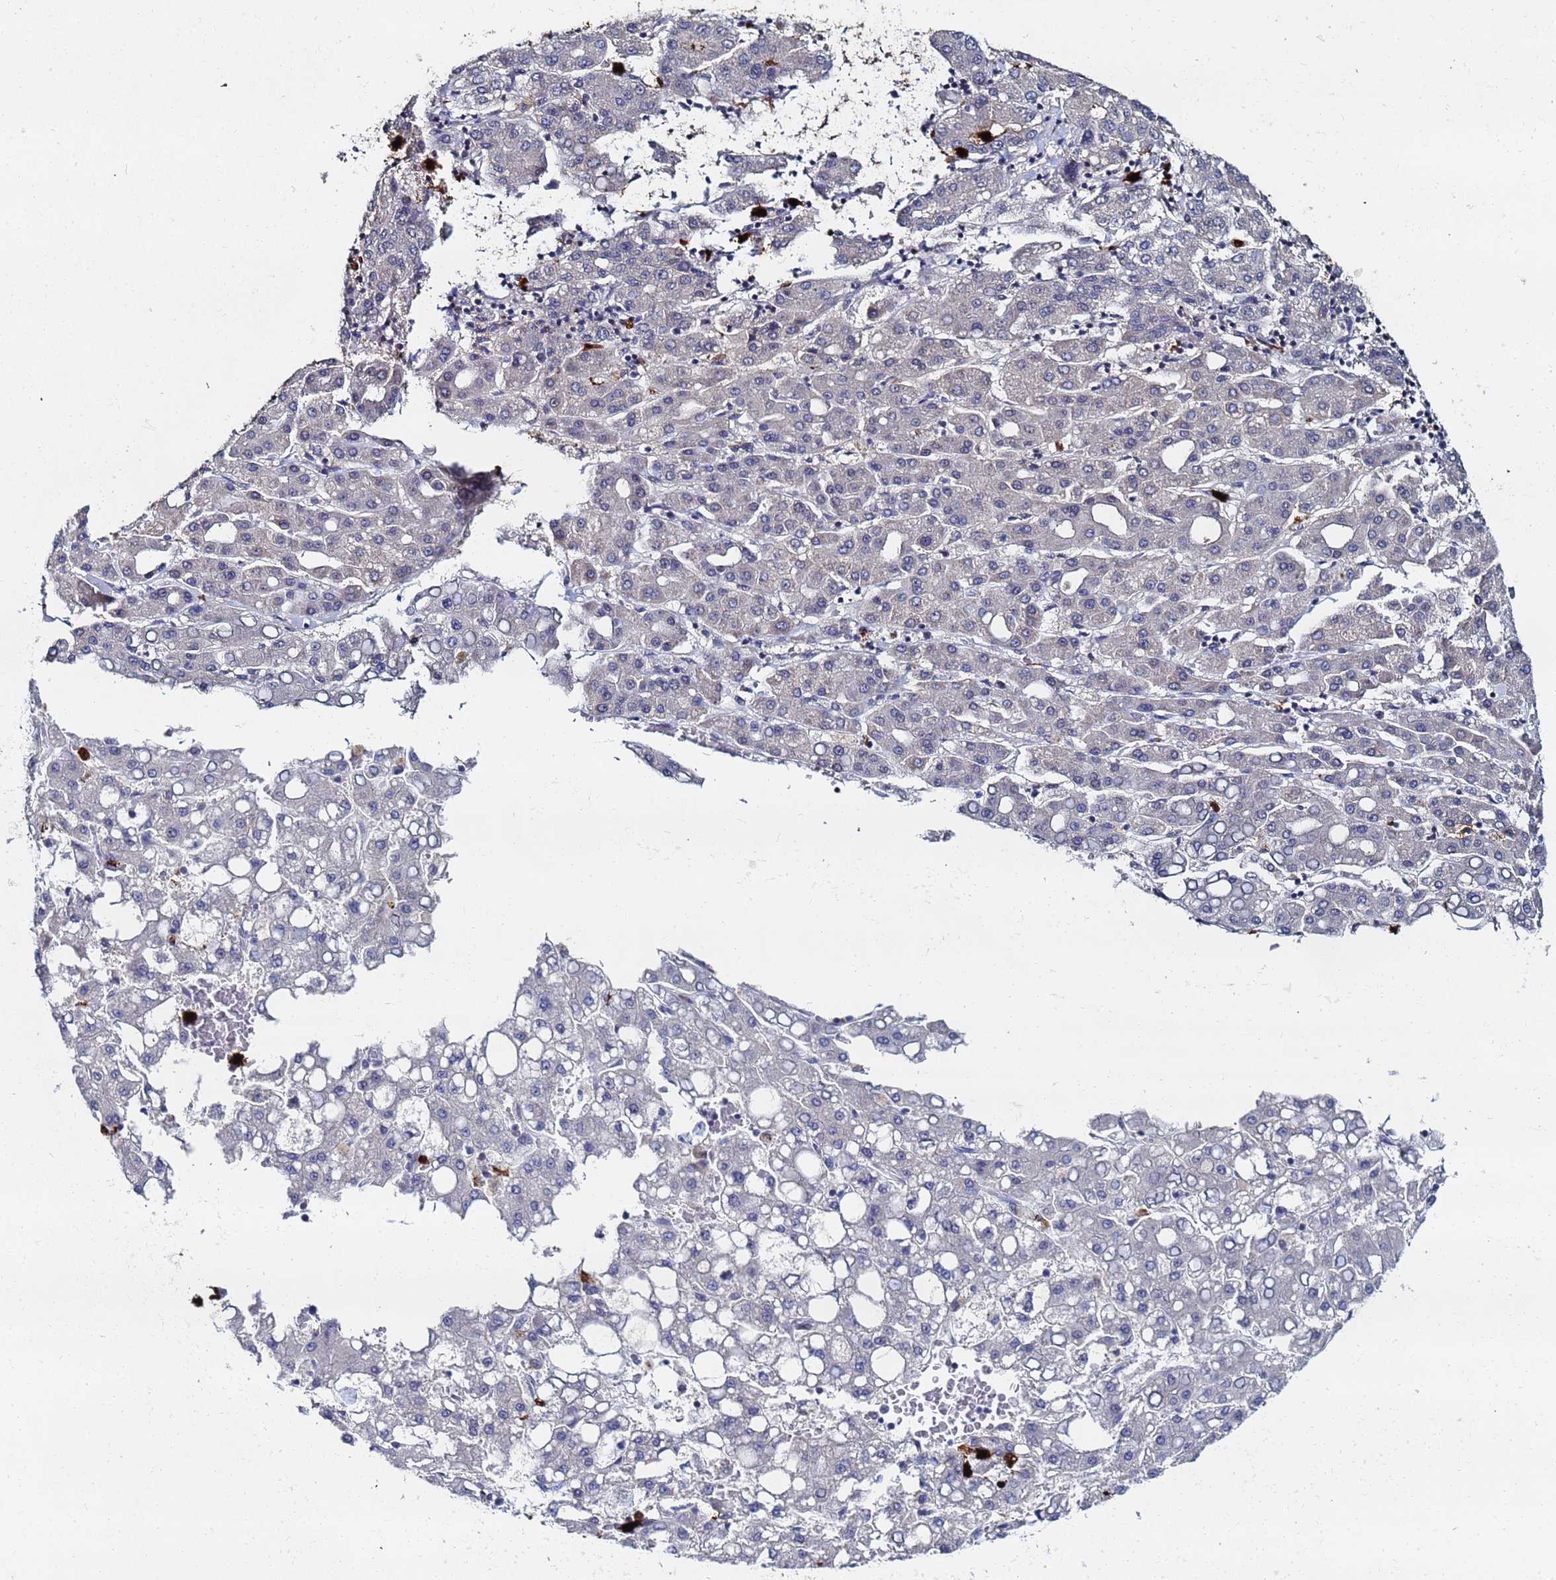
{"staining": {"intensity": "negative", "quantity": "none", "location": "none"}, "tissue": "liver cancer", "cell_type": "Tumor cells", "image_type": "cancer", "snomed": [{"axis": "morphology", "description": "Carcinoma, Hepatocellular, NOS"}, {"axis": "topography", "description": "Liver"}], "caption": "A micrograph of liver cancer stained for a protein reveals no brown staining in tumor cells.", "gene": "MTCL1", "patient": {"sex": "male", "age": 65}}